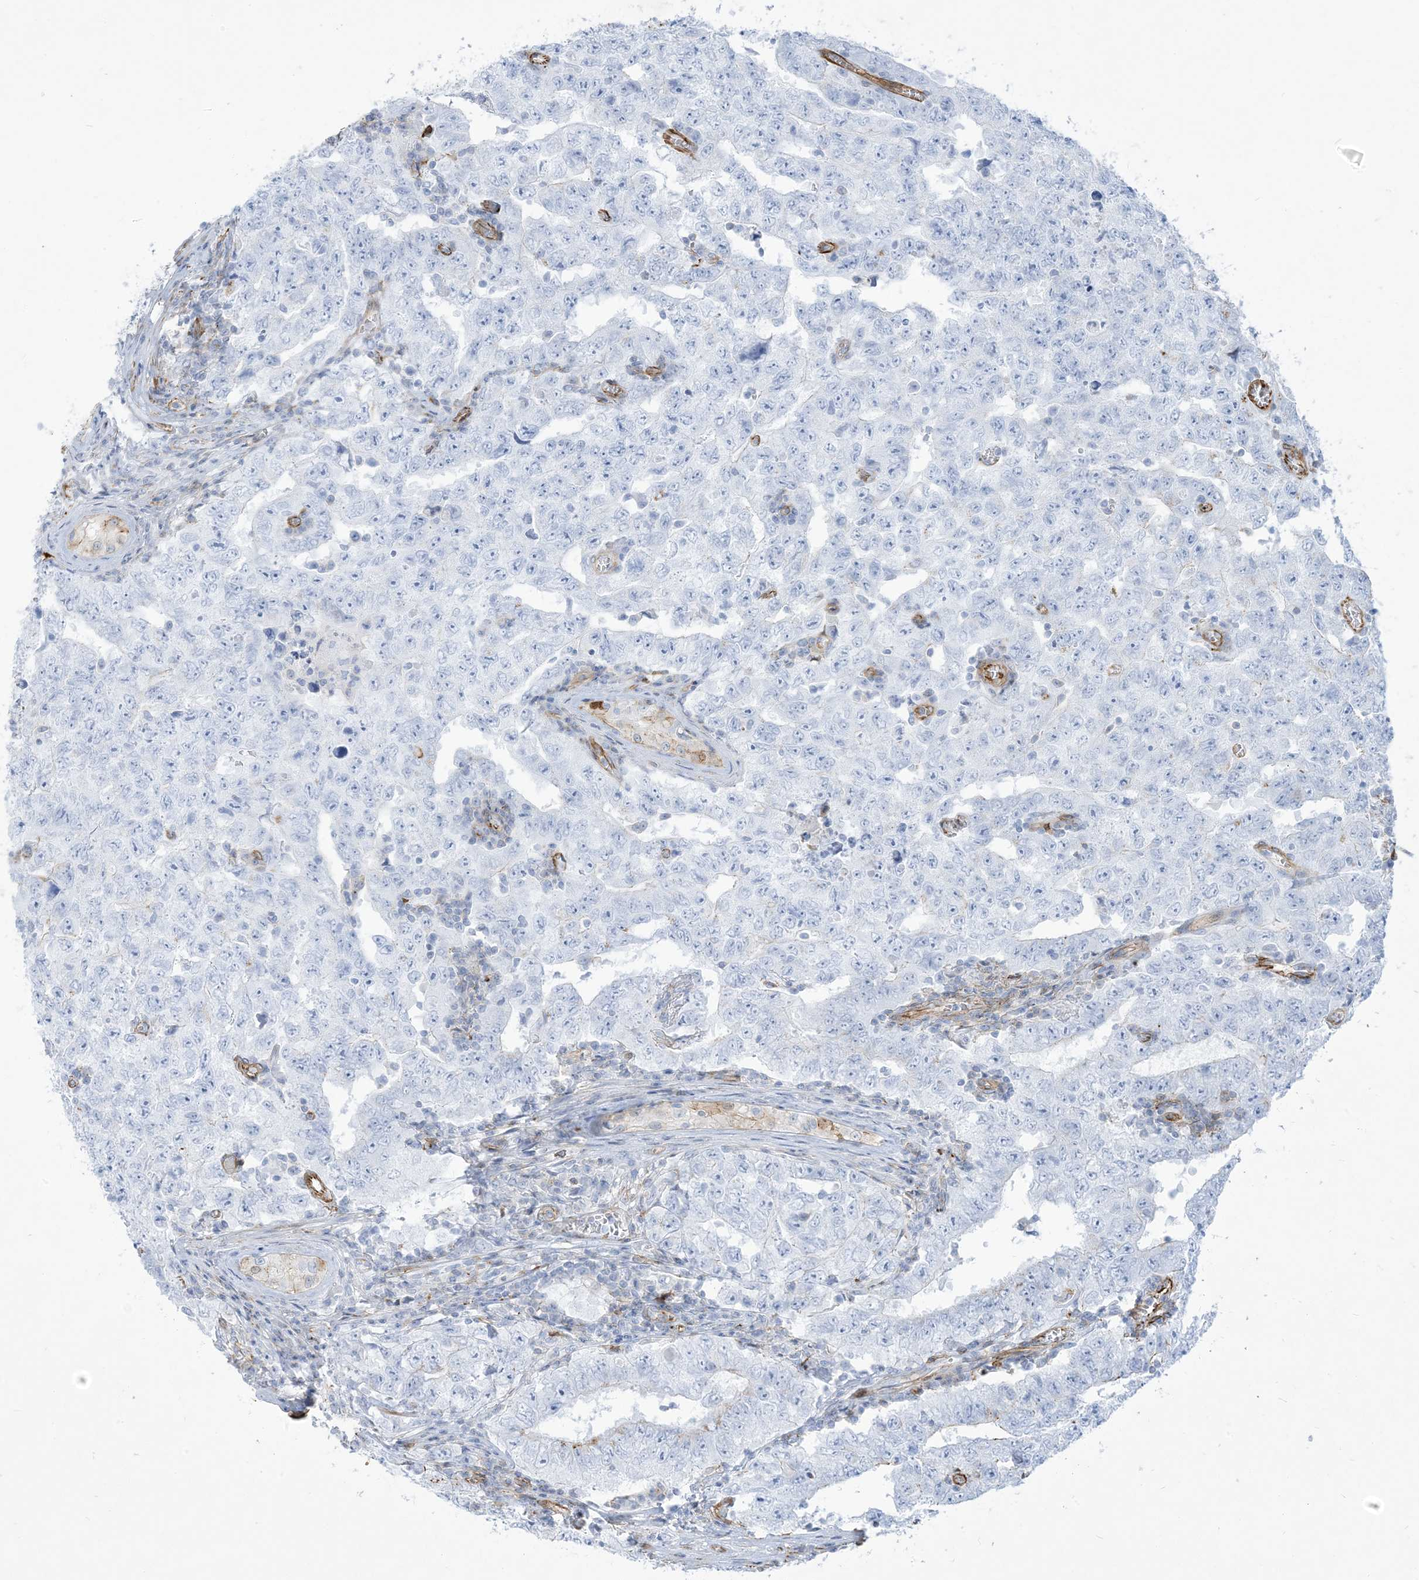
{"staining": {"intensity": "negative", "quantity": "none", "location": "none"}, "tissue": "testis cancer", "cell_type": "Tumor cells", "image_type": "cancer", "snomed": [{"axis": "morphology", "description": "Carcinoma, Embryonal, NOS"}, {"axis": "topography", "description": "Testis"}], "caption": "Immunohistochemistry (IHC) micrograph of neoplastic tissue: human testis cancer (embryonal carcinoma) stained with DAB shows no significant protein positivity in tumor cells.", "gene": "B3GNT7", "patient": {"sex": "male", "age": 26}}